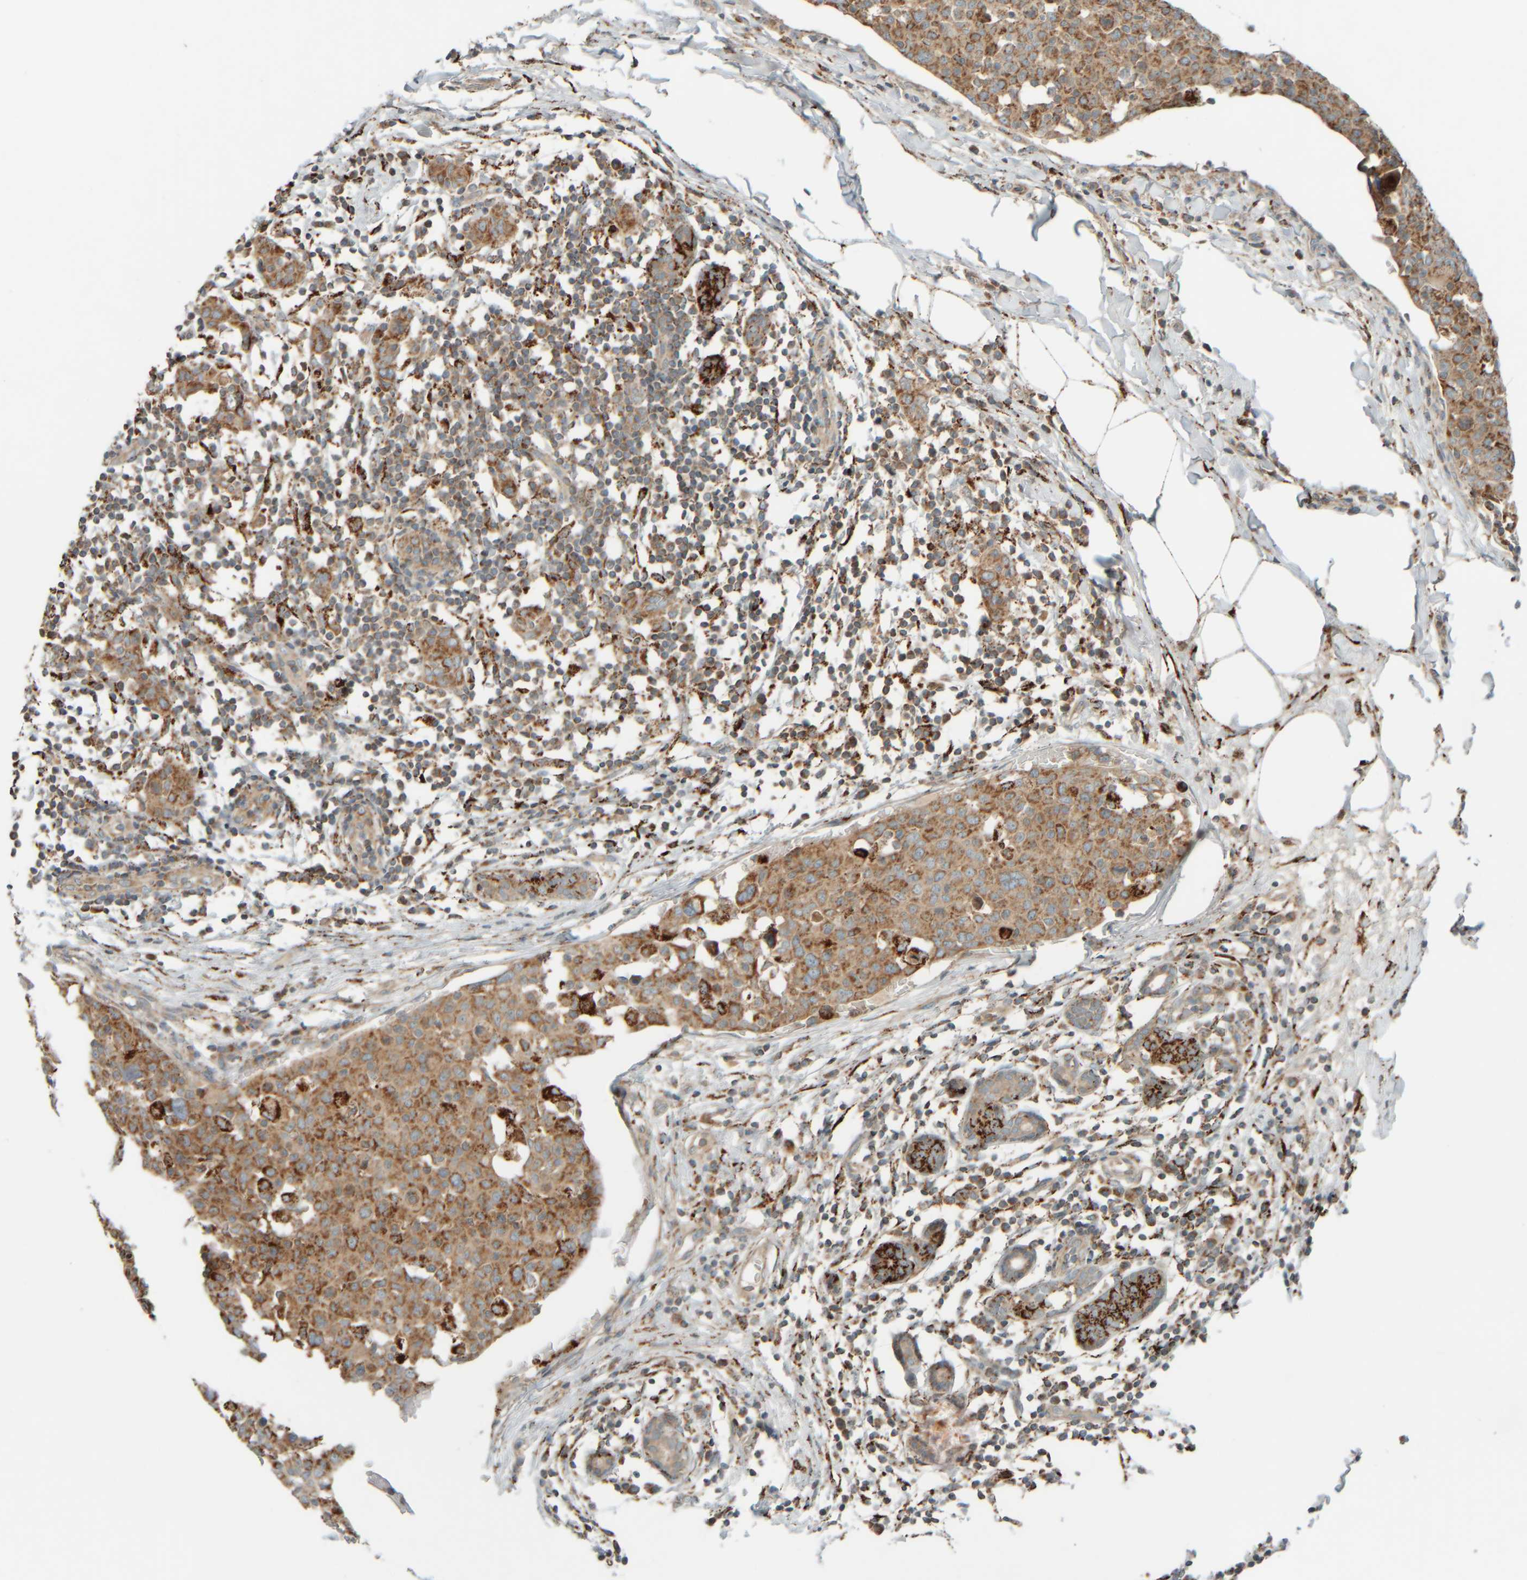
{"staining": {"intensity": "moderate", "quantity": ">75%", "location": "cytoplasmic/membranous"}, "tissue": "breast cancer", "cell_type": "Tumor cells", "image_type": "cancer", "snomed": [{"axis": "morphology", "description": "Normal tissue, NOS"}, {"axis": "morphology", "description": "Duct carcinoma"}, {"axis": "topography", "description": "Breast"}], "caption": "Protein expression analysis of human intraductal carcinoma (breast) reveals moderate cytoplasmic/membranous positivity in about >75% of tumor cells. Using DAB (brown) and hematoxylin (blue) stains, captured at high magnification using brightfield microscopy.", "gene": "SPAG5", "patient": {"sex": "female", "age": 37}}